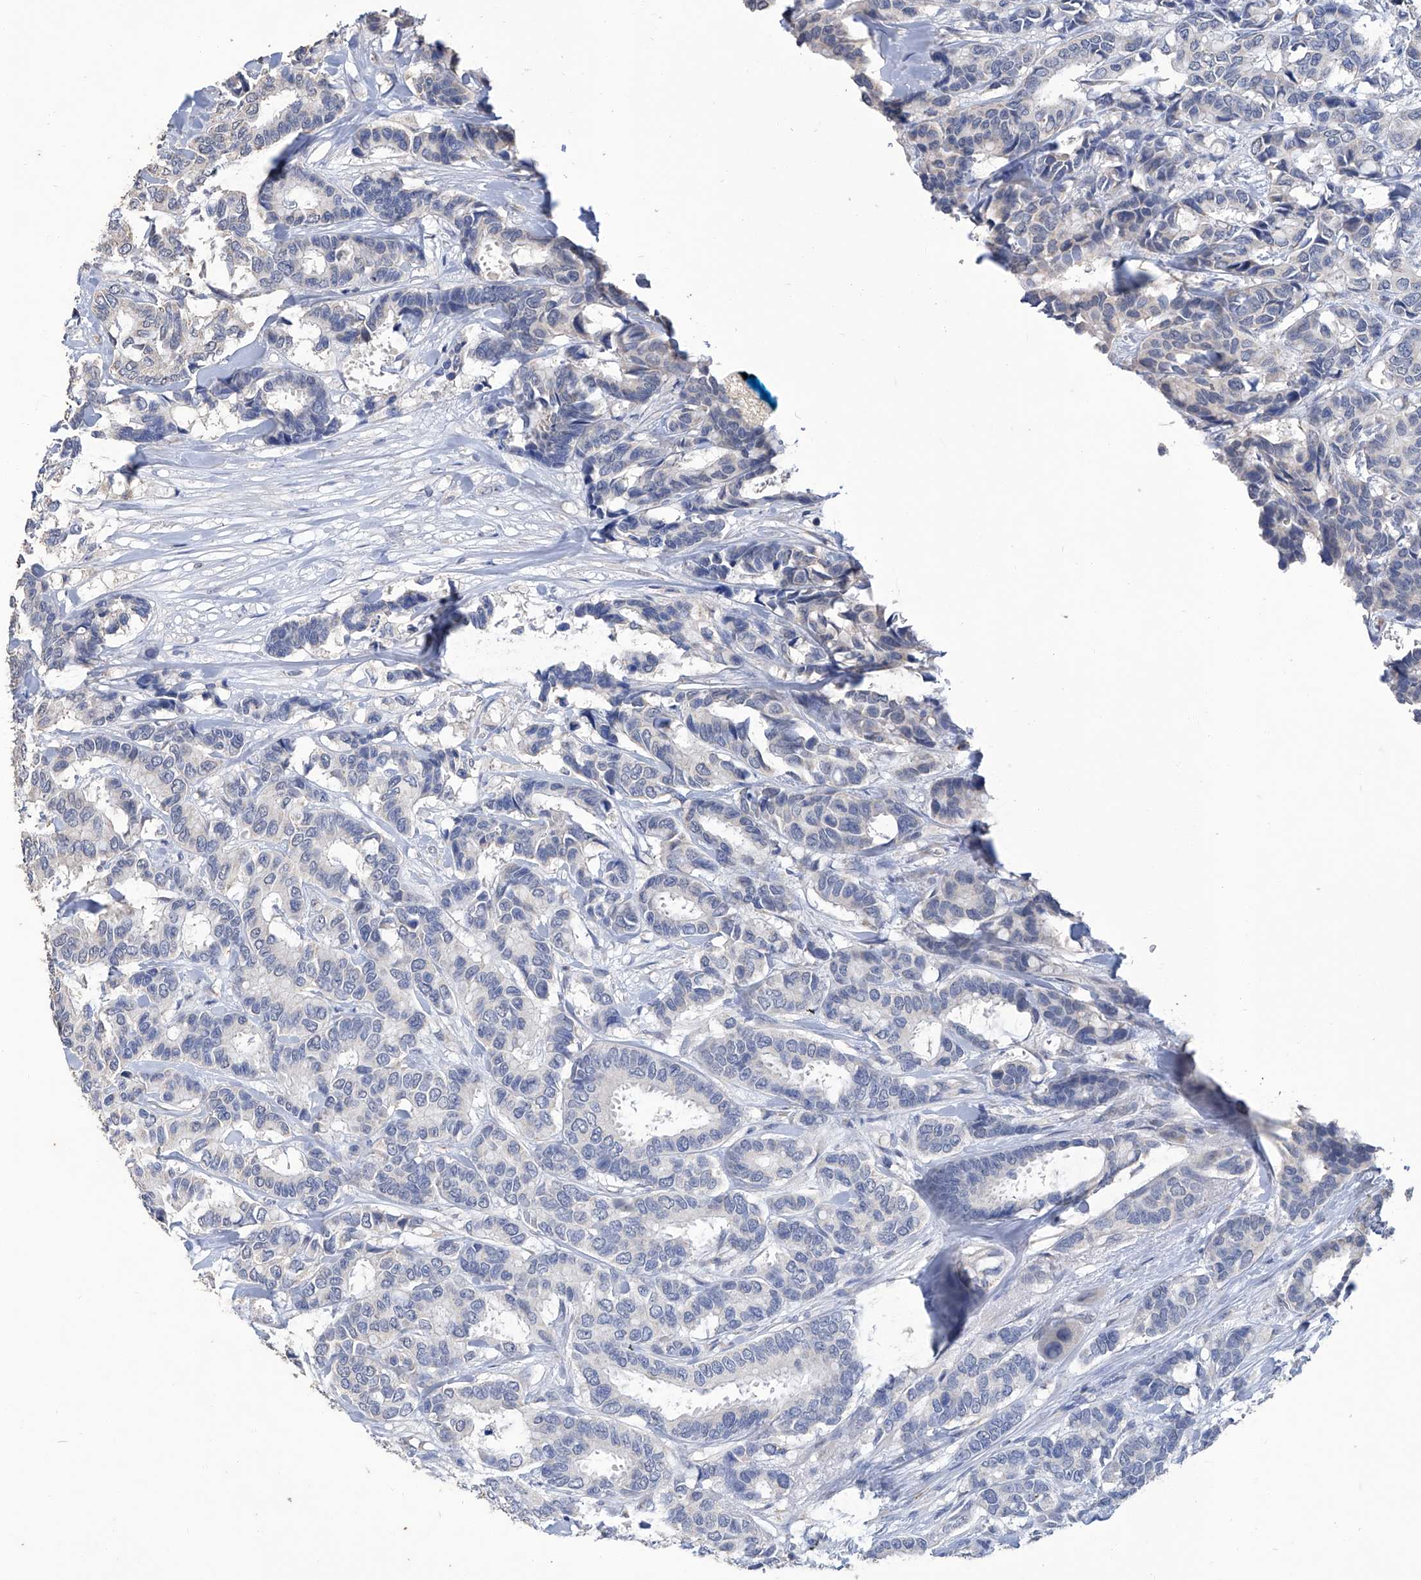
{"staining": {"intensity": "negative", "quantity": "none", "location": "none"}, "tissue": "breast cancer", "cell_type": "Tumor cells", "image_type": "cancer", "snomed": [{"axis": "morphology", "description": "Duct carcinoma"}, {"axis": "topography", "description": "Breast"}], "caption": "The IHC image has no significant expression in tumor cells of breast cancer (intraductal carcinoma) tissue.", "gene": "GPT", "patient": {"sex": "female", "age": 87}}